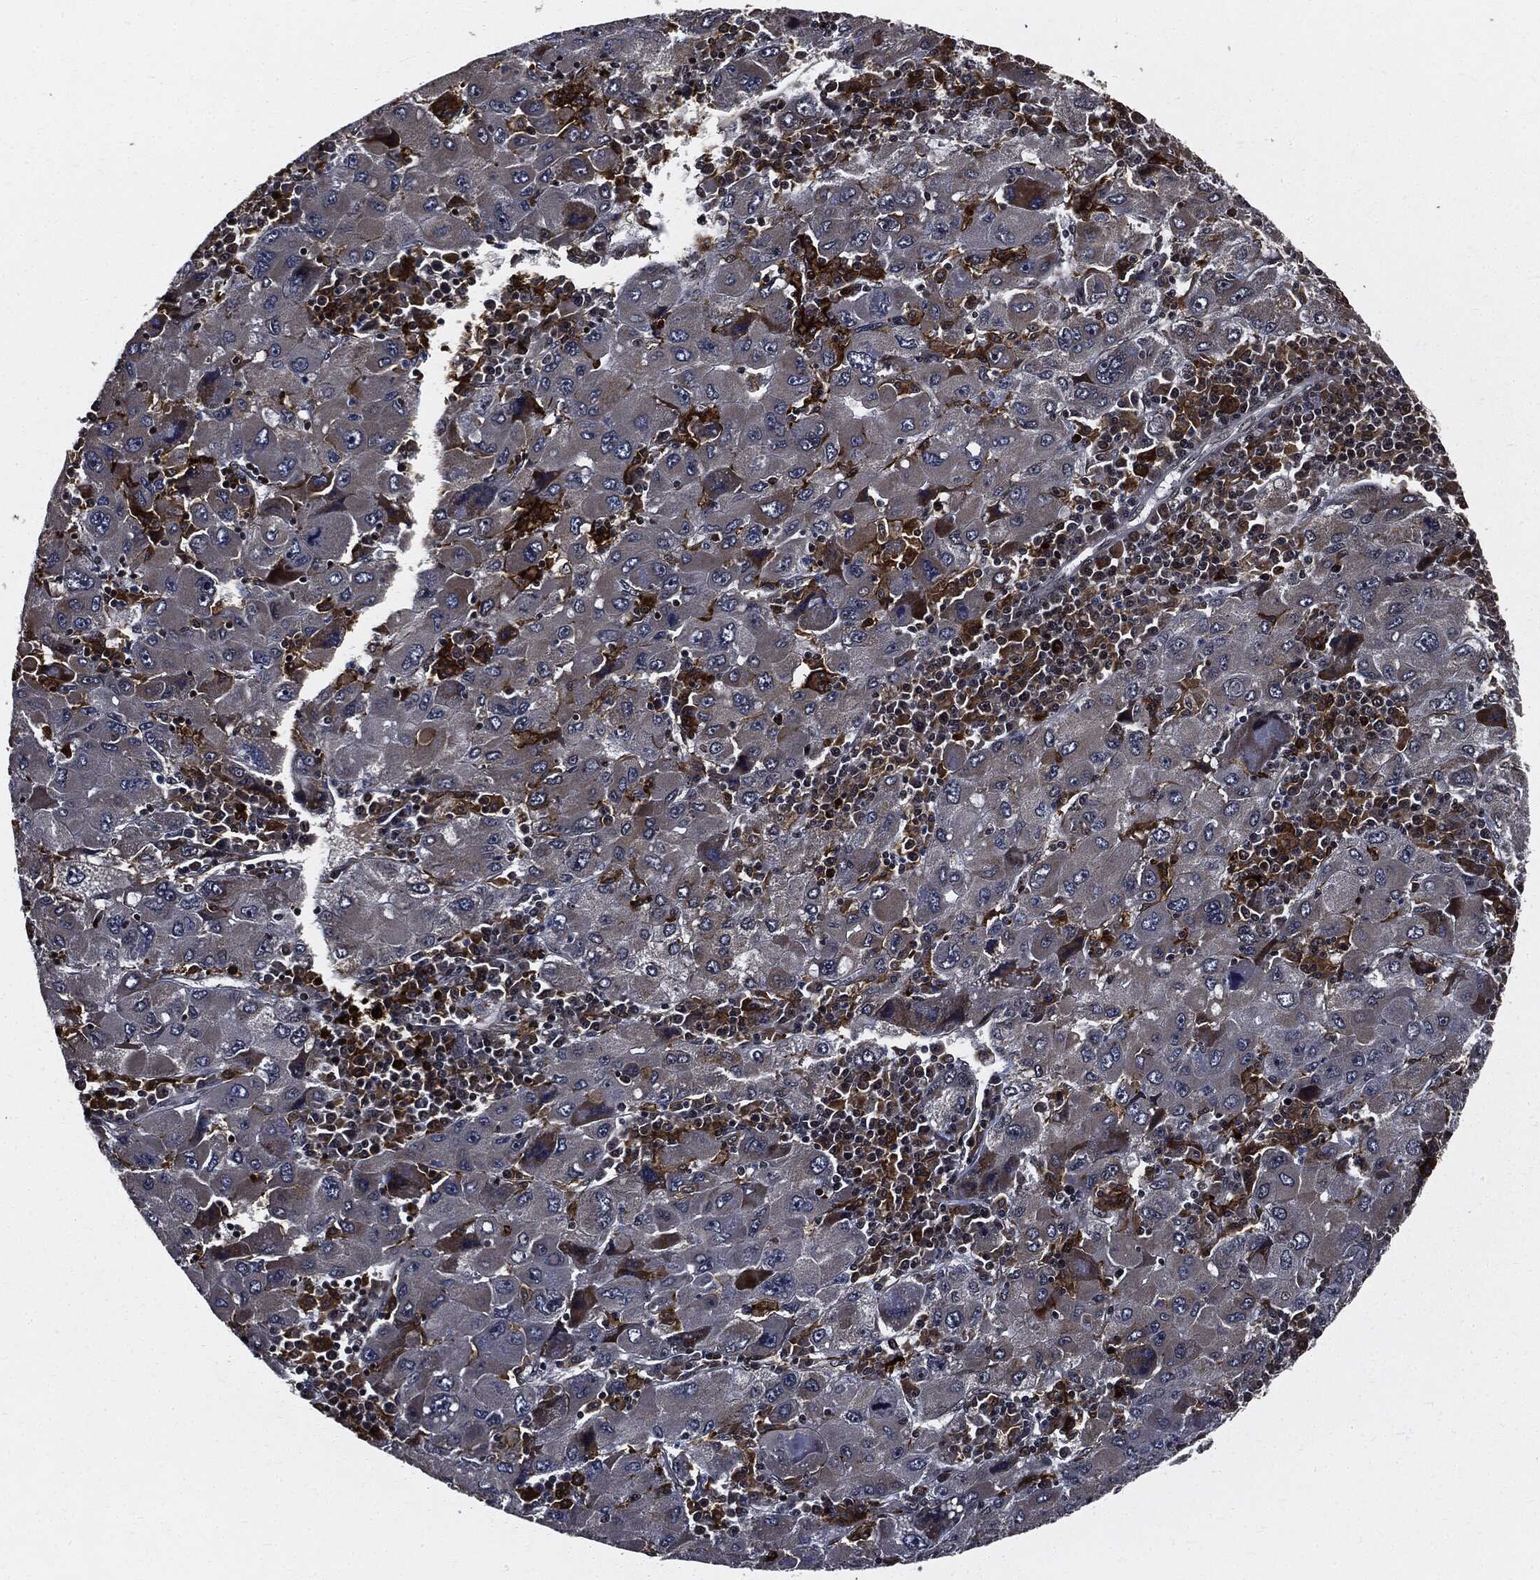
{"staining": {"intensity": "moderate", "quantity": "<25%", "location": "cytoplasmic/membranous"}, "tissue": "liver cancer", "cell_type": "Tumor cells", "image_type": "cancer", "snomed": [{"axis": "morphology", "description": "Carcinoma, Hepatocellular, NOS"}, {"axis": "topography", "description": "Liver"}], "caption": "Protein expression analysis of human liver hepatocellular carcinoma reveals moderate cytoplasmic/membranous expression in about <25% of tumor cells.", "gene": "SUGT1", "patient": {"sex": "male", "age": 75}}